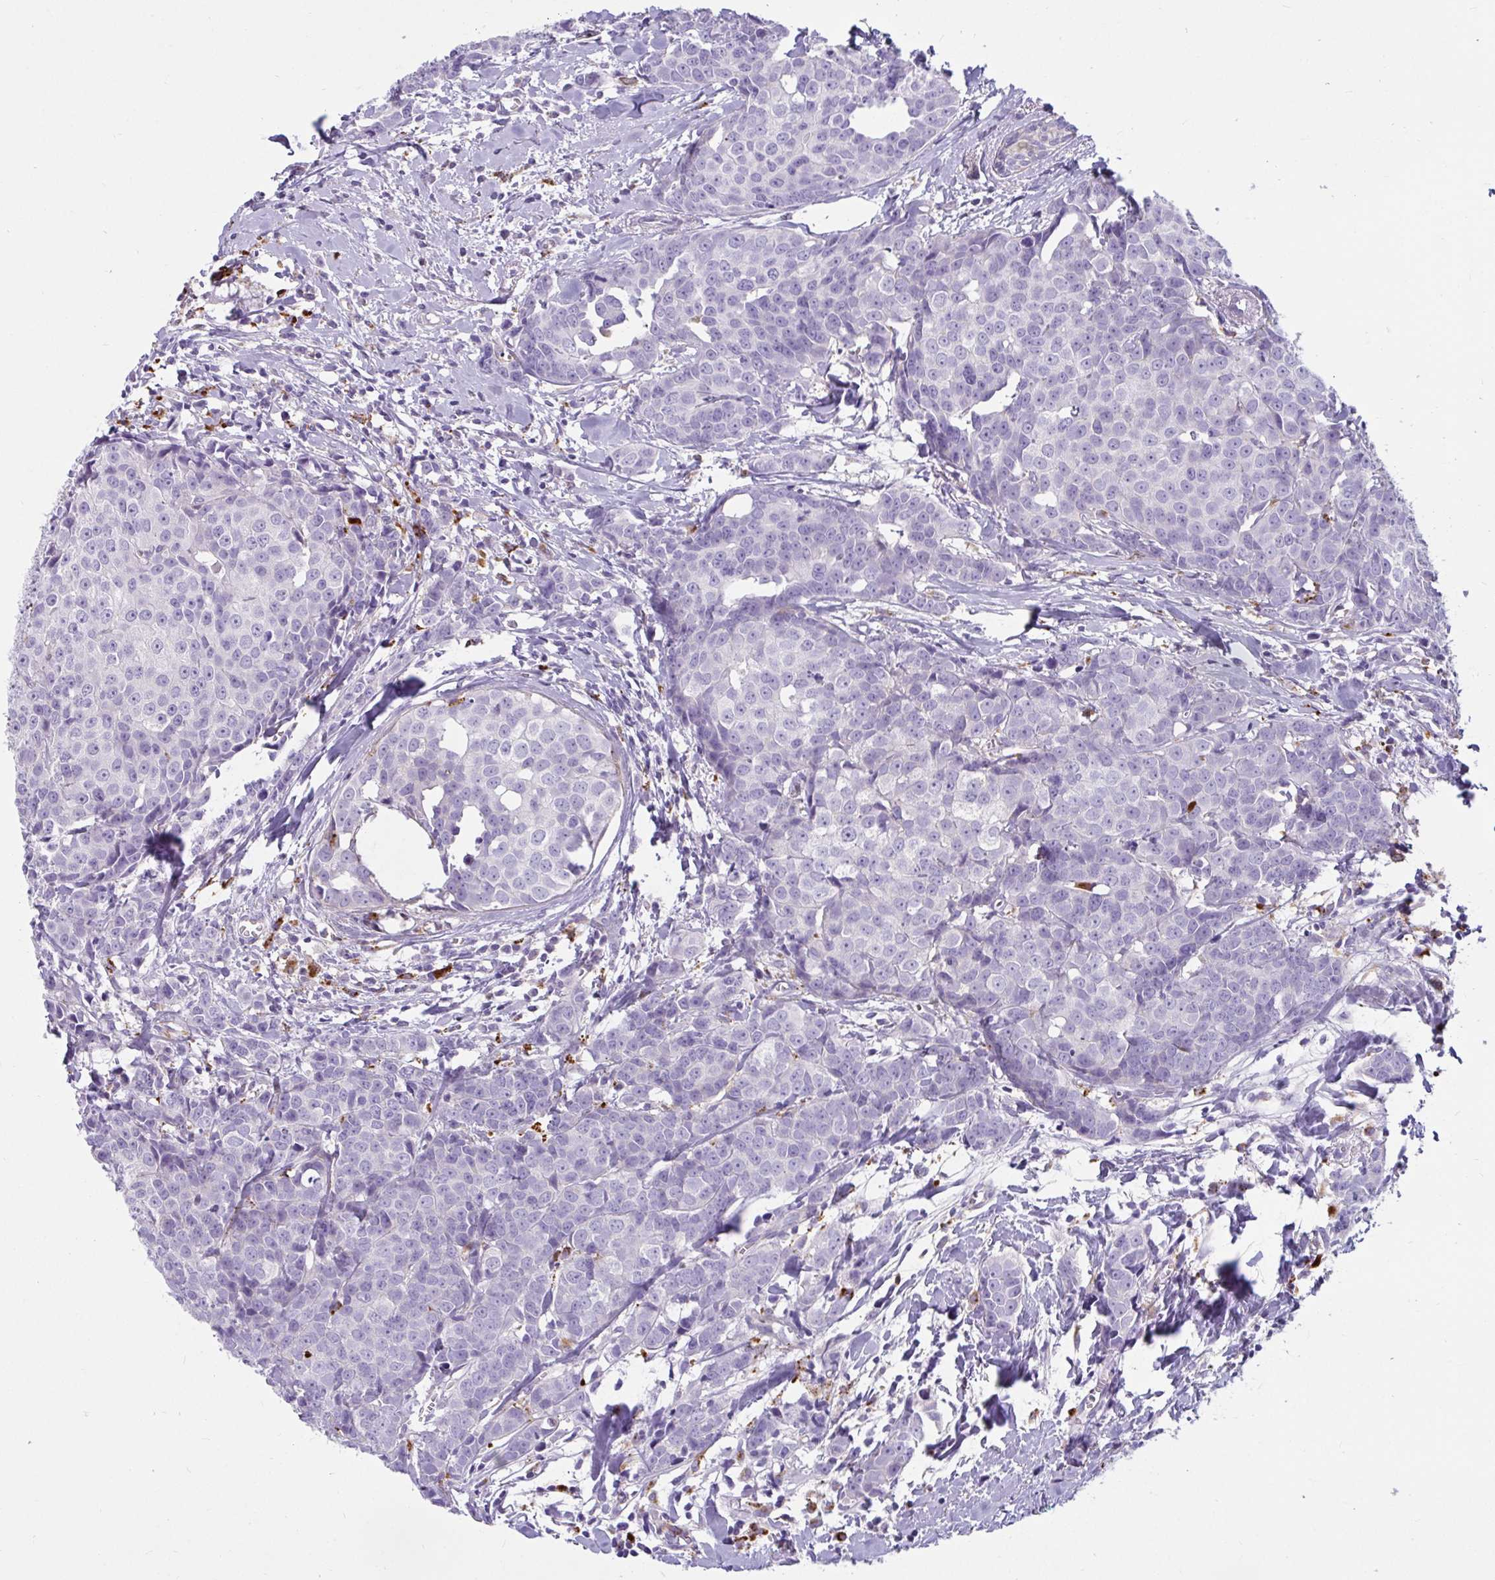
{"staining": {"intensity": "negative", "quantity": "none", "location": "none"}, "tissue": "breast cancer", "cell_type": "Tumor cells", "image_type": "cancer", "snomed": [{"axis": "morphology", "description": "Duct carcinoma"}, {"axis": "topography", "description": "Breast"}], "caption": "Immunohistochemical staining of breast invasive ductal carcinoma shows no significant expression in tumor cells. (Brightfield microscopy of DAB IHC at high magnification).", "gene": "CTSZ", "patient": {"sex": "female", "age": 80}}